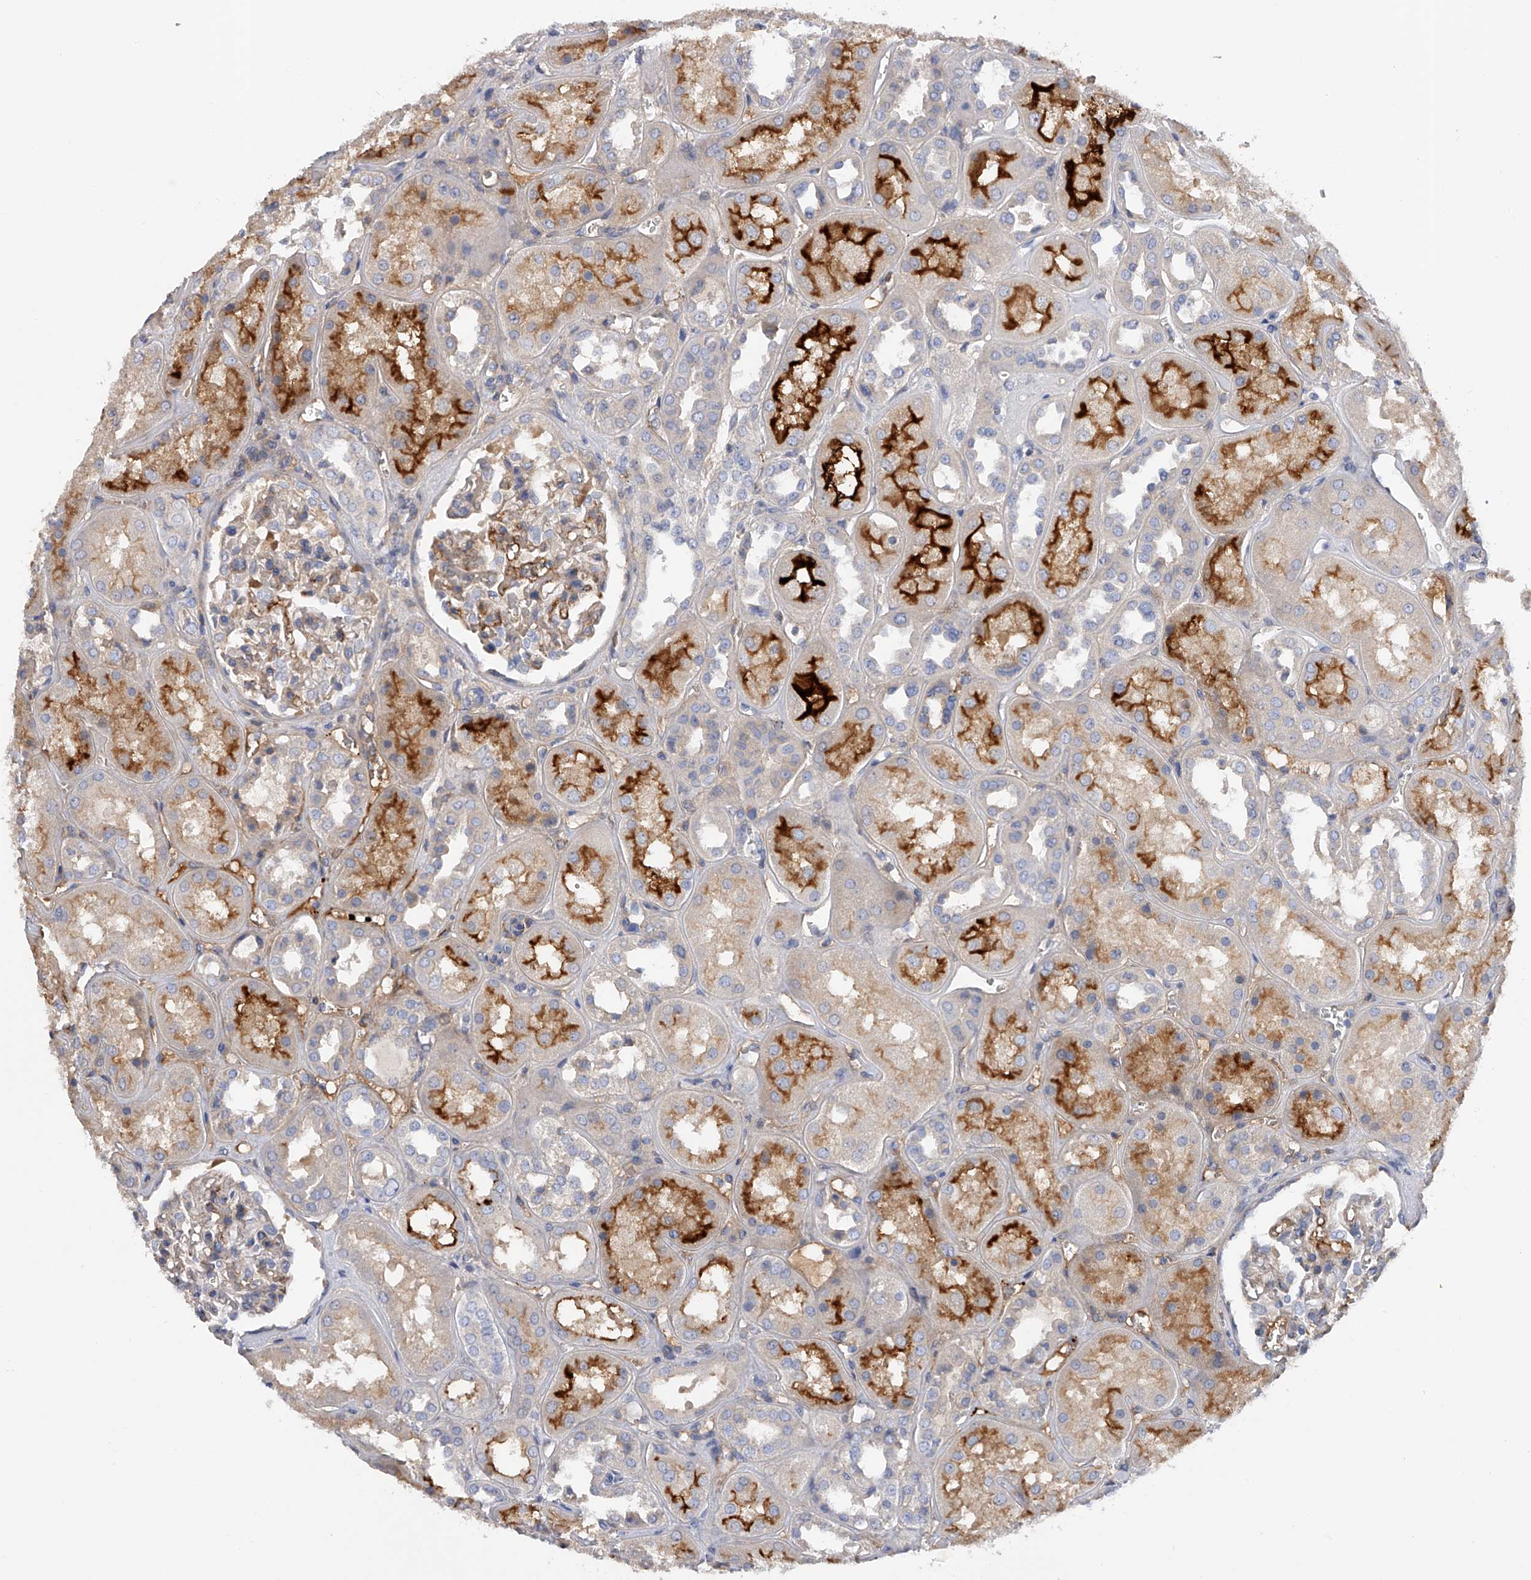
{"staining": {"intensity": "moderate", "quantity": "<25%", "location": "cytoplasmic/membranous"}, "tissue": "kidney", "cell_type": "Cells in glomeruli", "image_type": "normal", "snomed": [{"axis": "morphology", "description": "Normal tissue, NOS"}, {"axis": "topography", "description": "Kidney"}], "caption": "DAB (3,3'-diaminobenzidine) immunohistochemical staining of benign kidney reveals moderate cytoplasmic/membranous protein expression in about <25% of cells in glomeruli. (DAB (3,3'-diaminobenzidine) = brown stain, brightfield microscopy at high magnification).", "gene": "RWDD2A", "patient": {"sex": "male", "age": 70}}